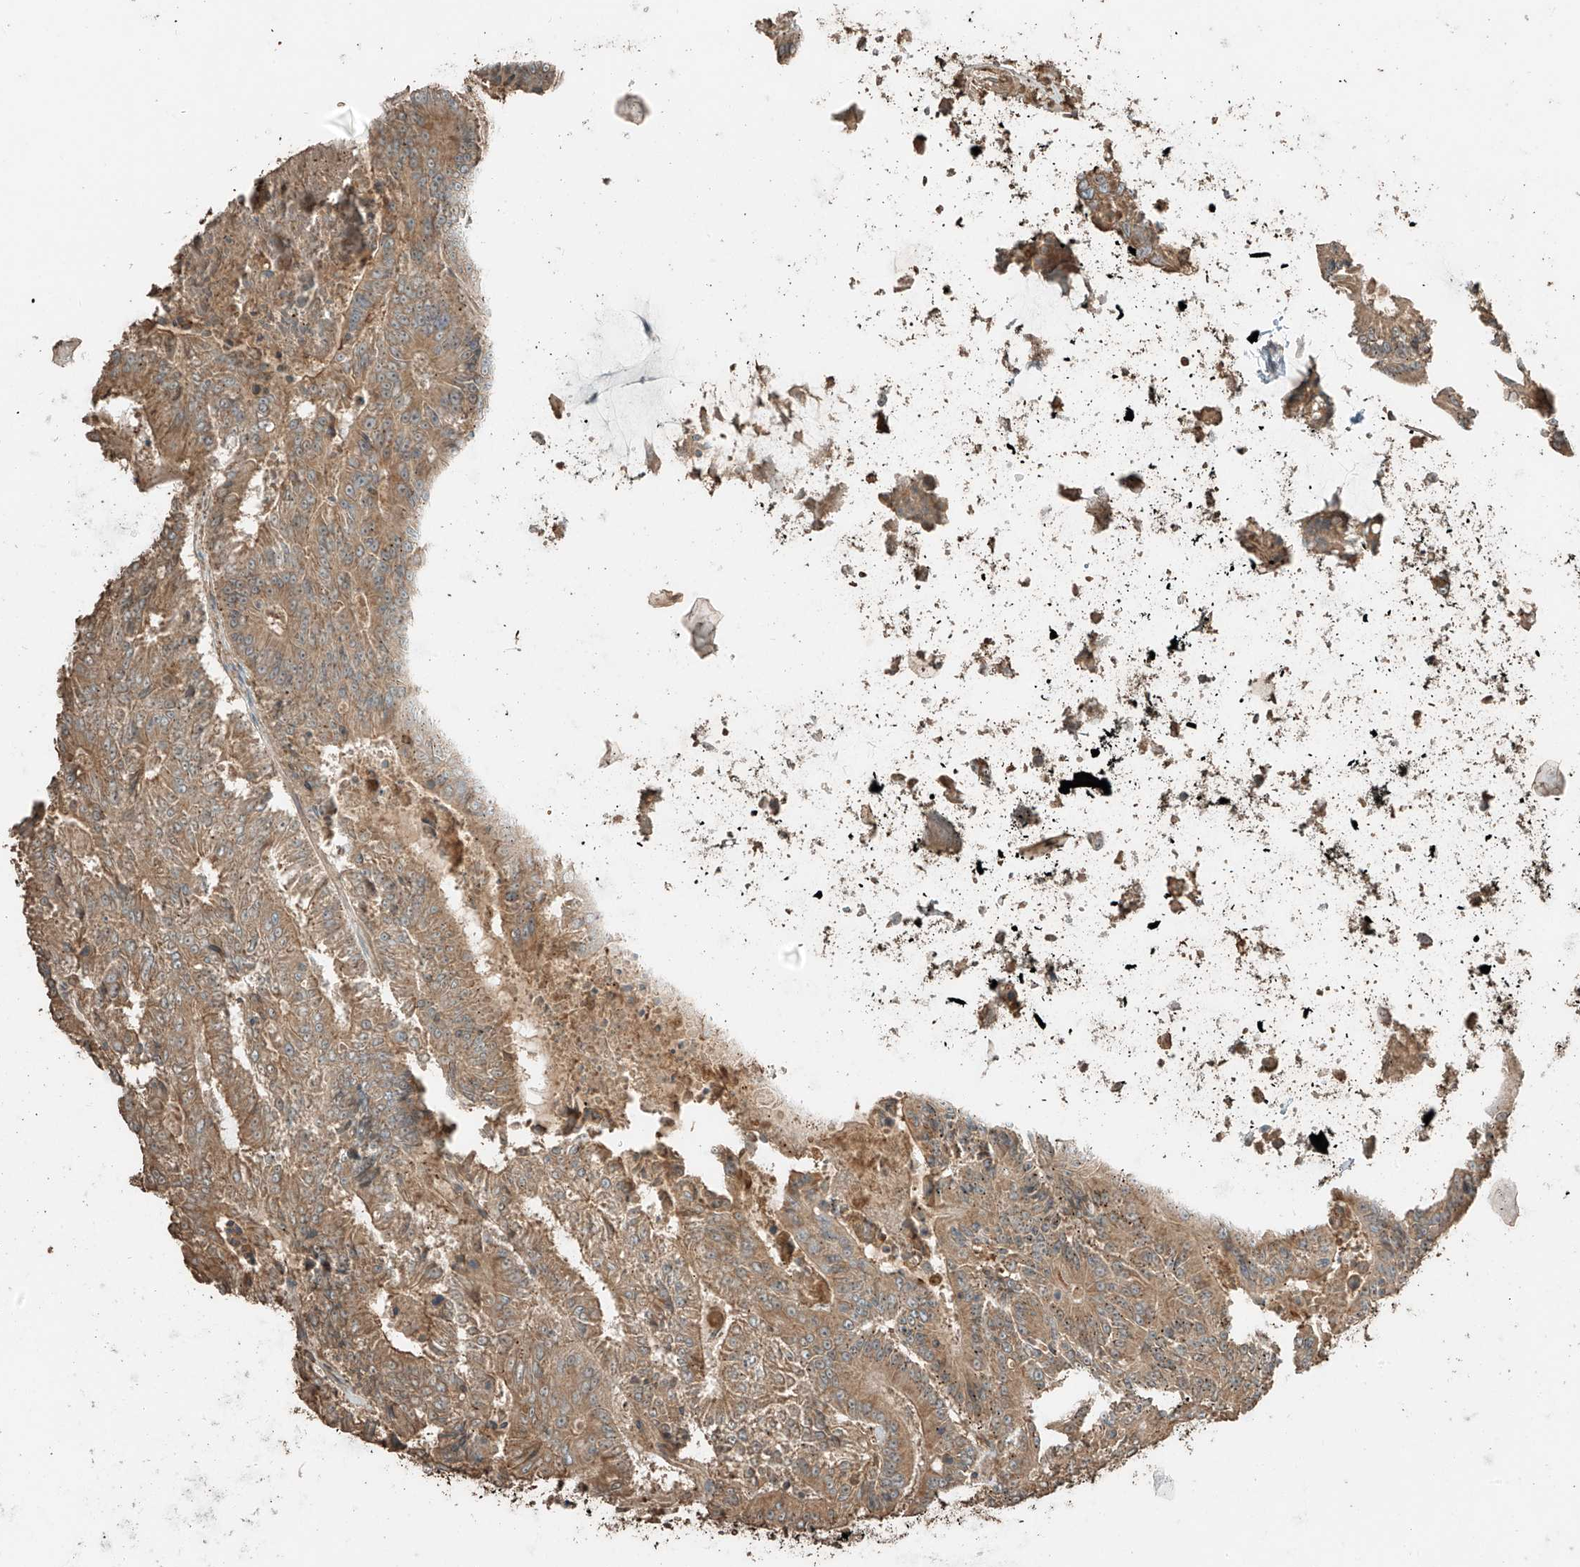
{"staining": {"intensity": "moderate", "quantity": ">75%", "location": "cytoplasmic/membranous"}, "tissue": "colorectal cancer", "cell_type": "Tumor cells", "image_type": "cancer", "snomed": [{"axis": "morphology", "description": "Adenocarcinoma, NOS"}, {"axis": "topography", "description": "Colon"}], "caption": "Colorectal cancer (adenocarcinoma) was stained to show a protein in brown. There is medium levels of moderate cytoplasmic/membranous staining in about >75% of tumor cells.", "gene": "RFTN2", "patient": {"sex": "male", "age": 83}}